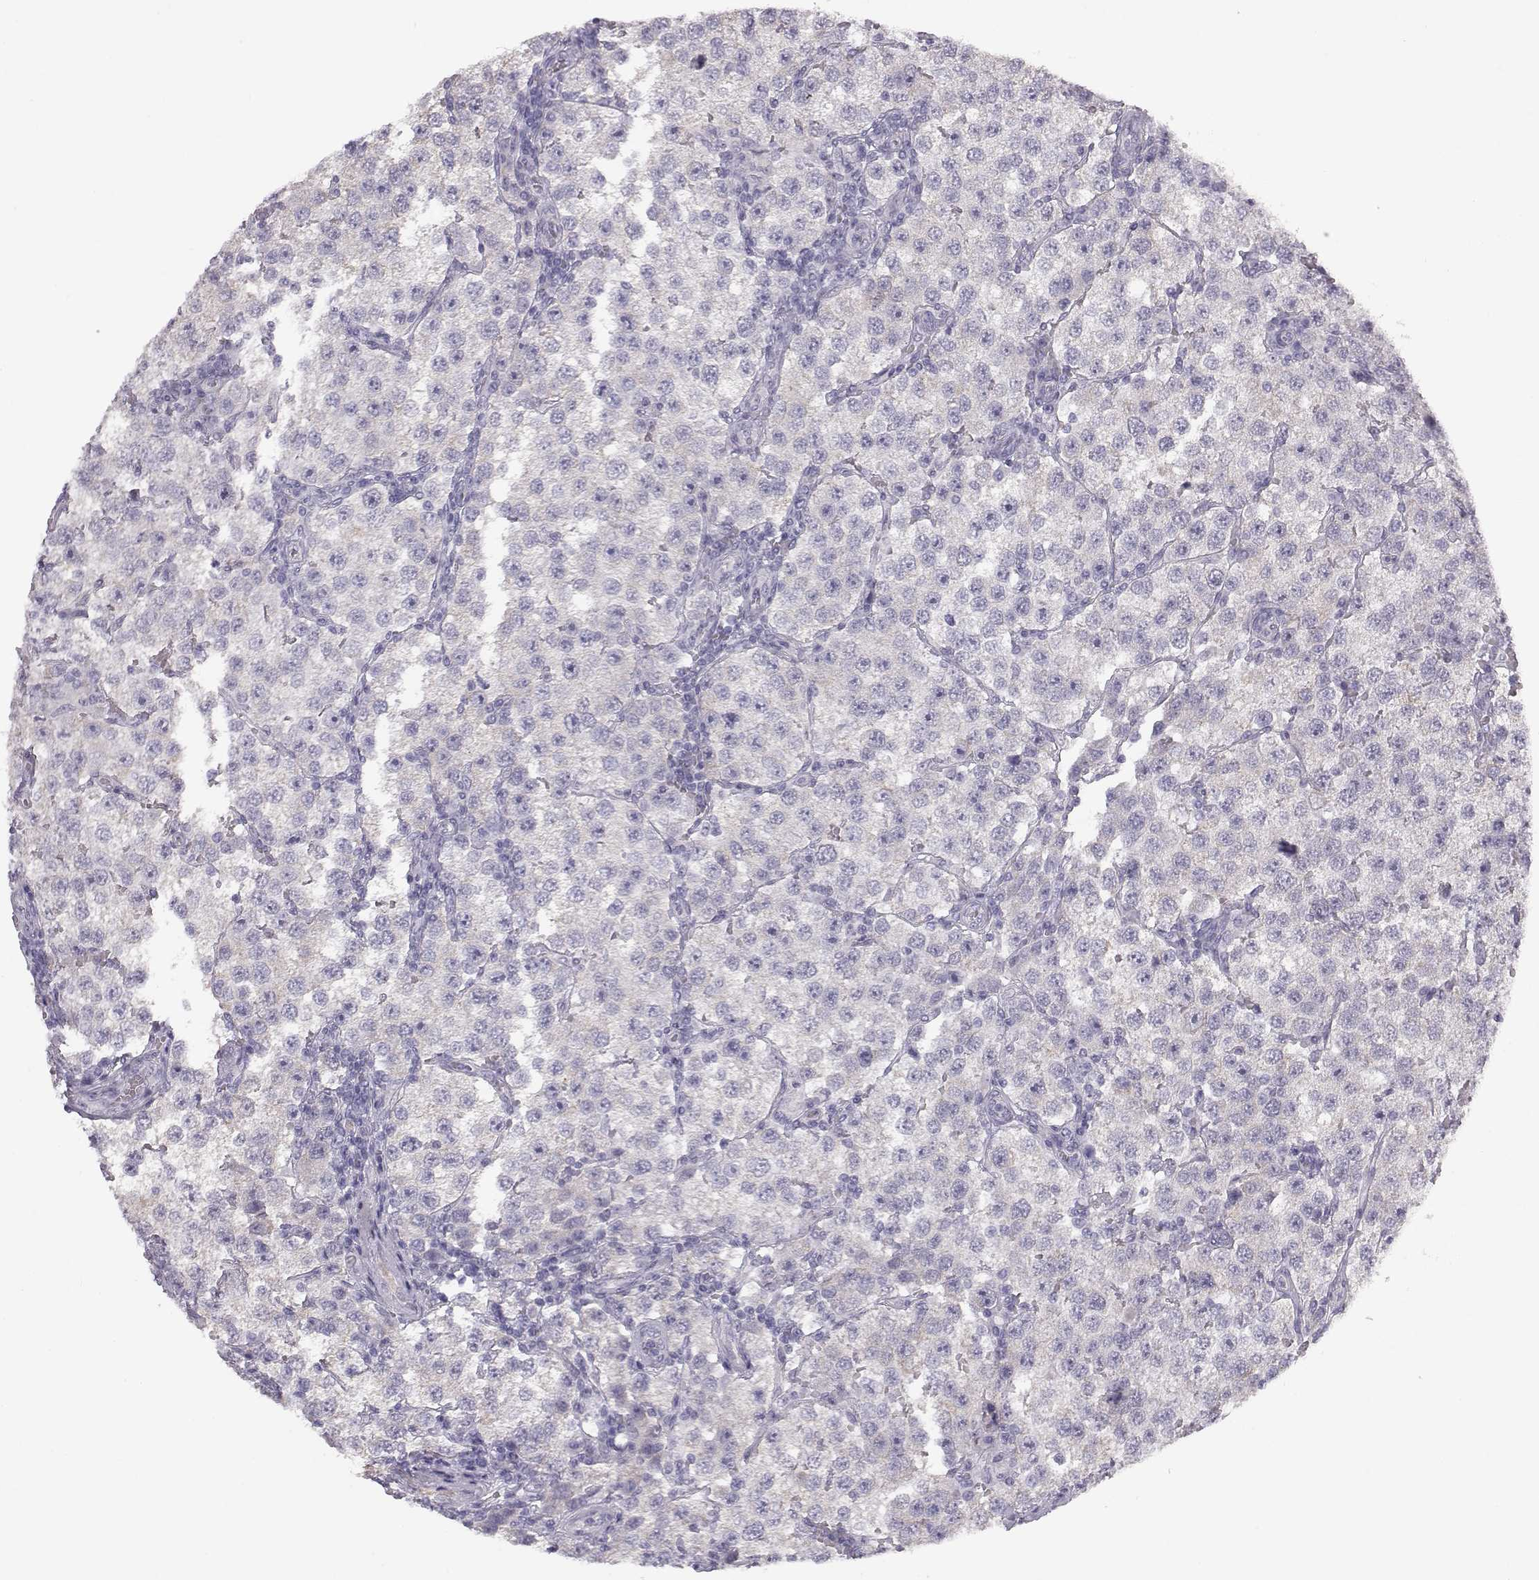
{"staining": {"intensity": "negative", "quantity": "none", "location": "none"}, "tissue": "testis cancer", "cell_type": "Tumor cells", "image_type": "cancer", "snomed": [{"axis": "morphology", "description": "Seminoma, NOS"}, {"axis": "topography", "description": "Testis"}], "caption": "Tumor cells are negative for brown protein staining in testis seminoma. Nuclei are stained in blue.", "gene": "KCNMB4", "patient": {"sex": "male", "age": 37}}